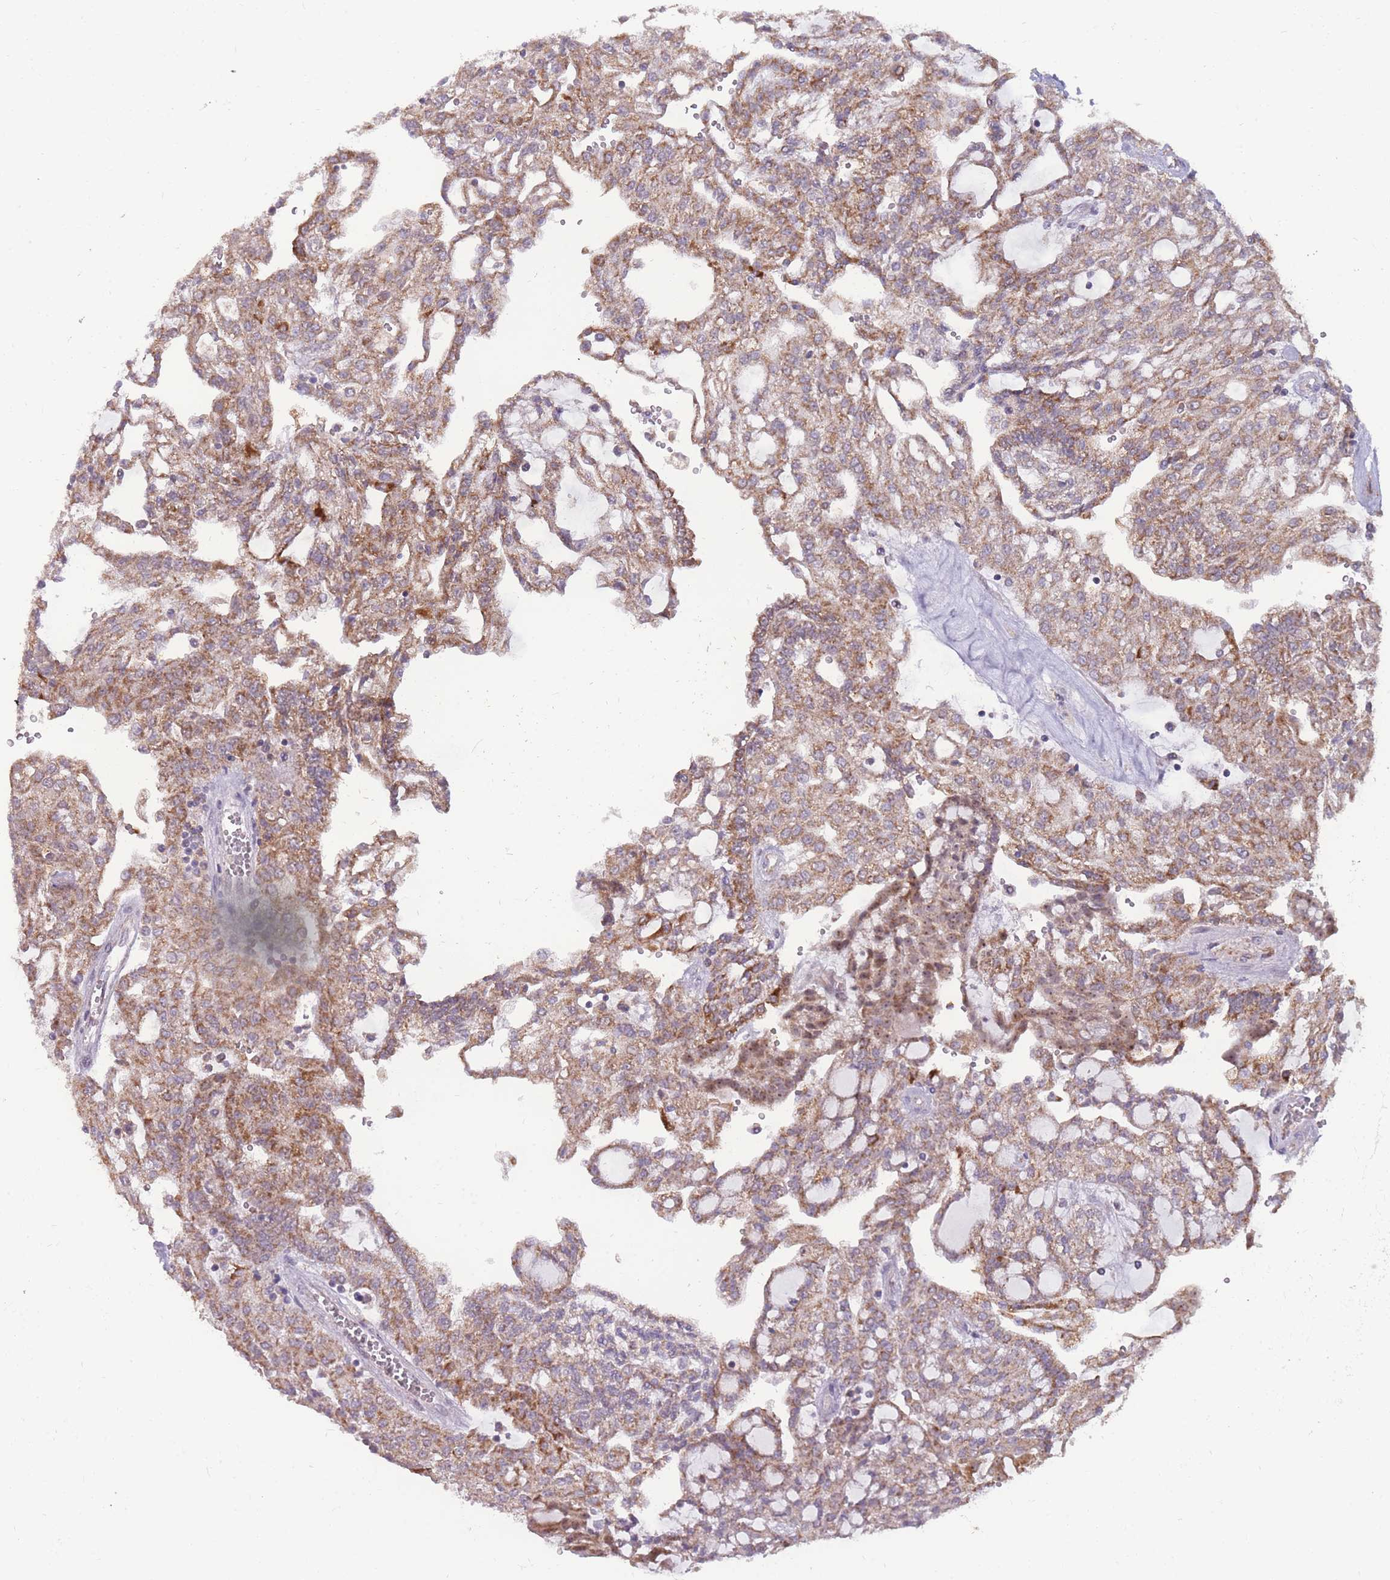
{"staining": {"intensity": "moderate", "quantity": ">75%", "location": "cytoplasmic/membranous"}, "tissue": "renal cancer", "cell_type": "Tumor cells", "image_type": "cancer", "snomed": [{"axis": "morphology", "description": "Adenocarcinoma, NOS"}, {"axis": "topography", "description": "Kidney"}], "caption": "Moderate cytoplasmic/membranous protein positivity is identified in approximately >75% of tumor cells in renal adenocarcinoma. The staining was performed using DAB to visualize the protein expression in brown, while the nuclei were stained in blue with hematoxylin (Magnification: 20x).", "gene": "MCIDAS", "patient": {"sex": "male", "age": 63}}